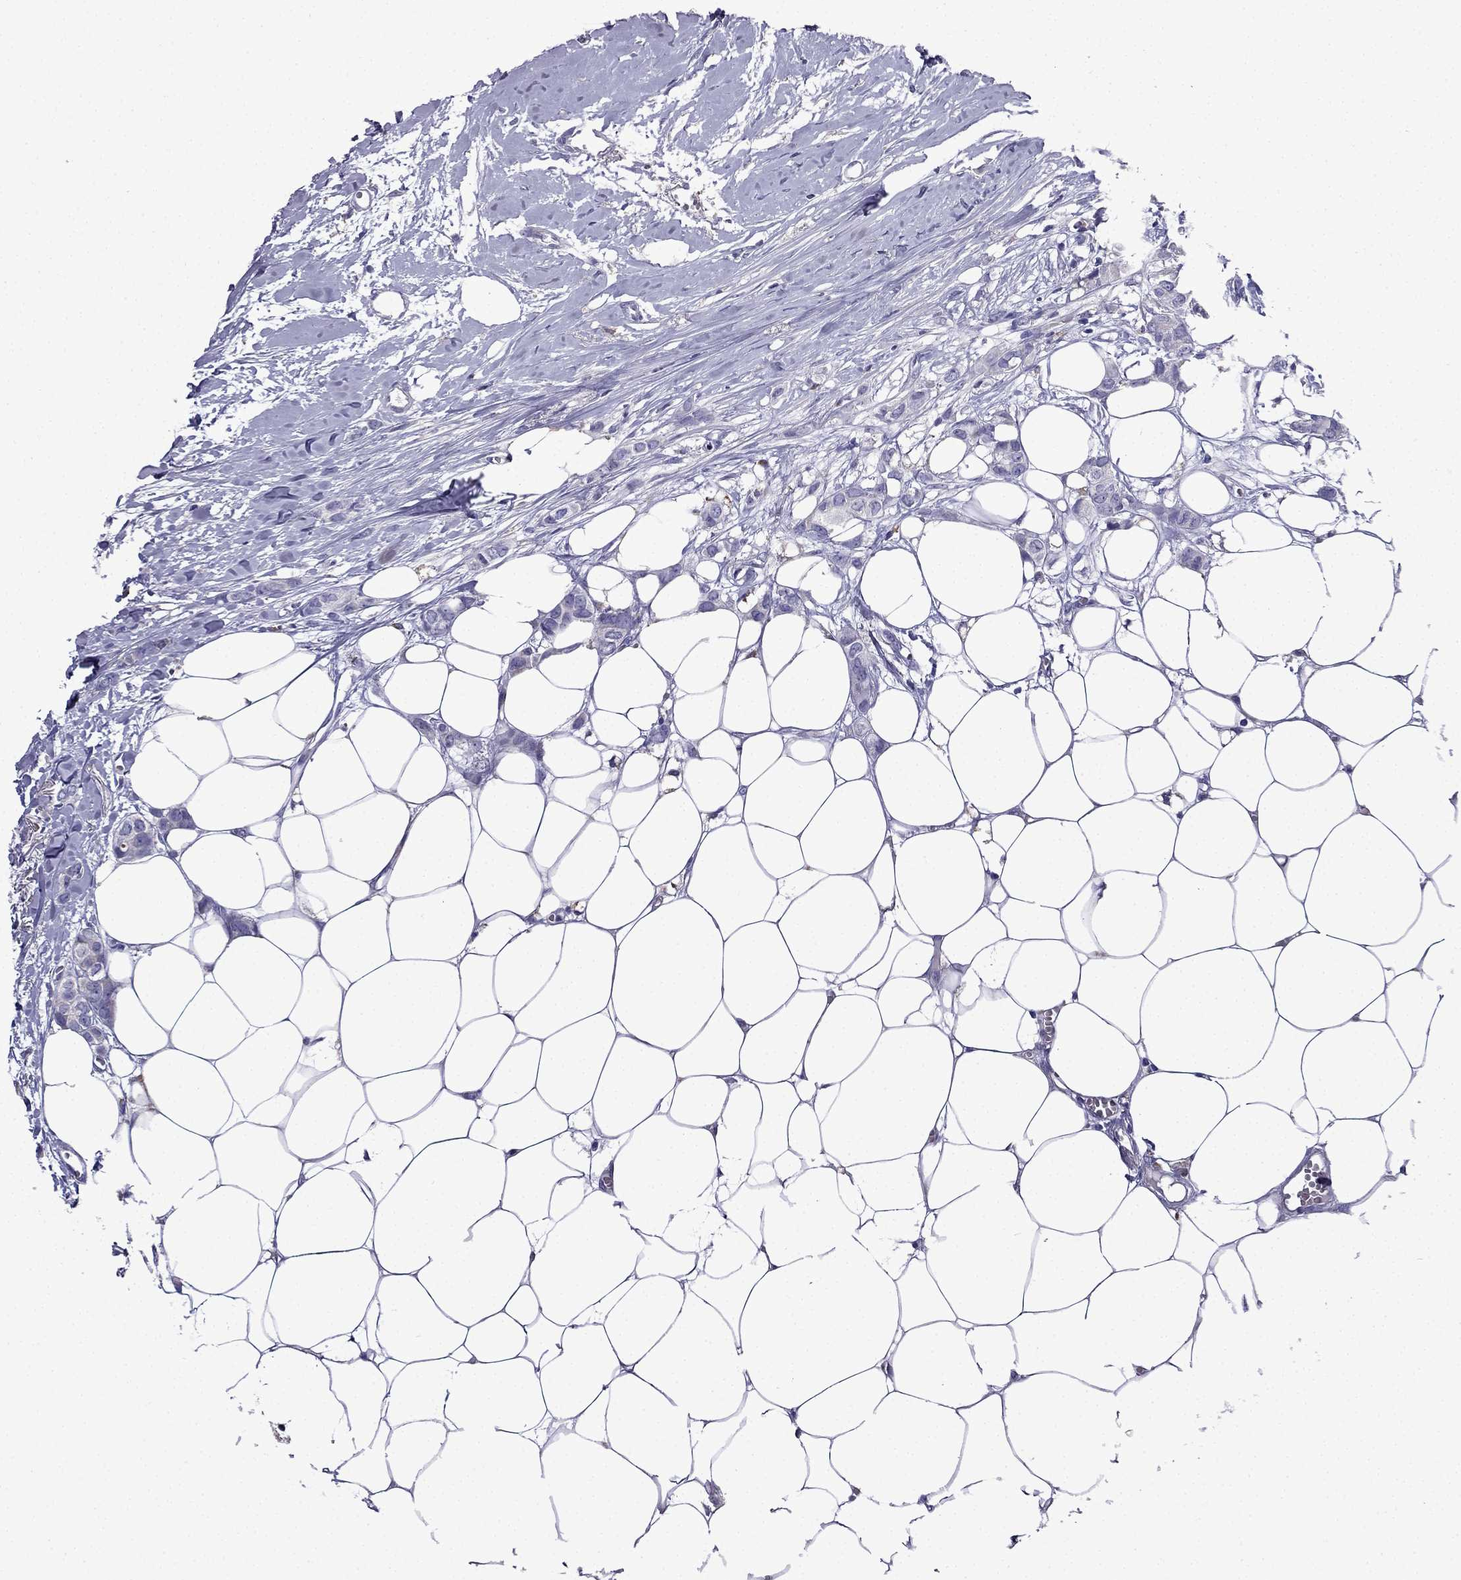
{"staining": {"intensity": "negative", "quantity": "none", "location": "none"}, "tissue": "breast cancer", "cell_type": "Tumor cells", "image_type": "cancer", "snomed": [{"axis": "morphology", "description": "Duct carcinoma"}, {"axis": "topography", "description": "Breast"}], "caption": "This is a micrograph of immunohistochemistry staining of breast cancer, which shows no expression in tumor cells.", "gene": "TSSK4", "patient": {"sex": "female", "age": 85}}